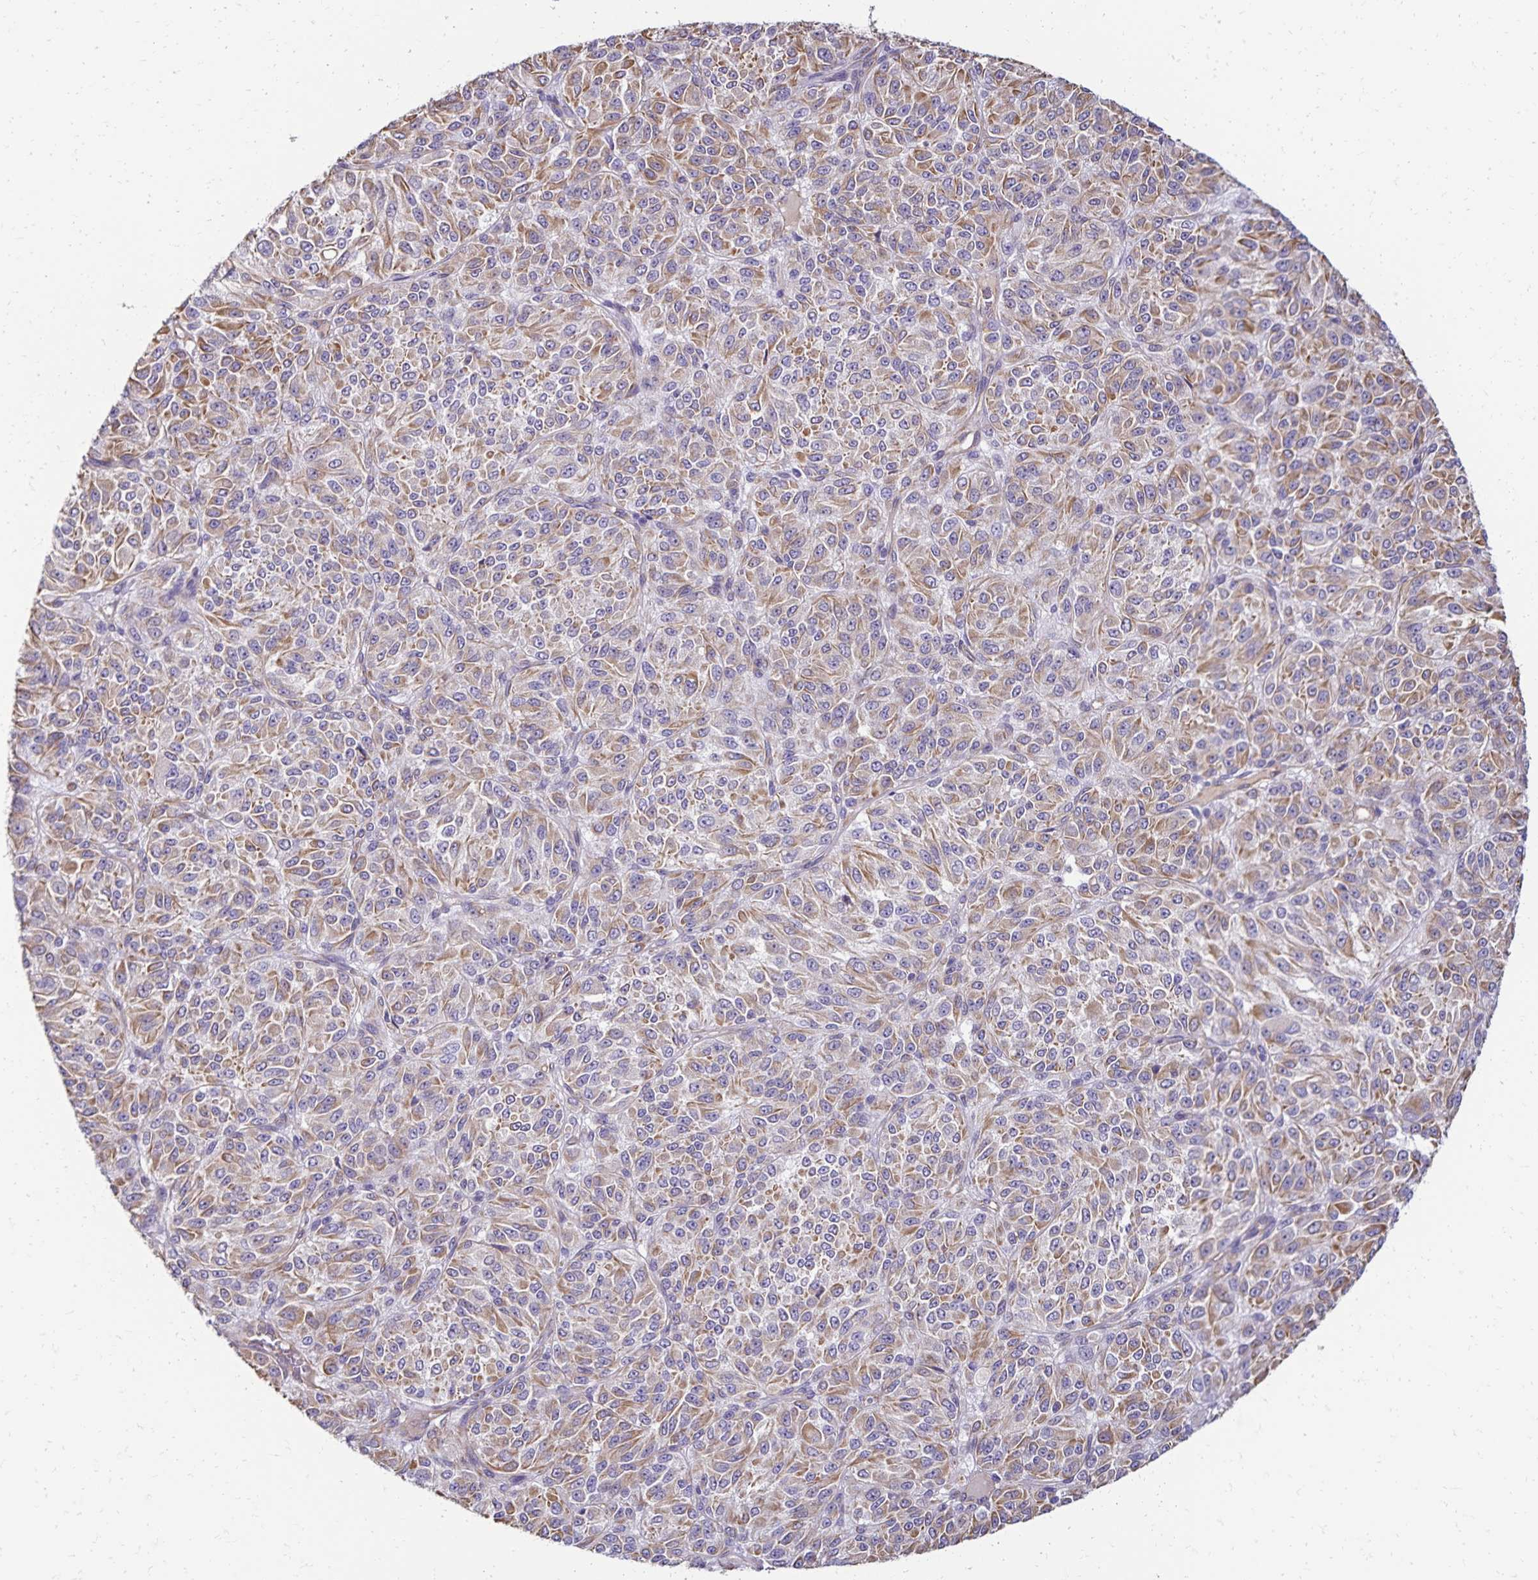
{"staining": {"intensity": "moderate", "quantity": ">75%", "location": "cytoplasmic/membranous"}, "tissue": "melanoma", "cell_type": "Tumor cells", "image_type": "cancer", "snomed": [{"axis": "morphology", "description": "Malignant melanoma, Metastatic site"}, {"axis": "topography", "description": "Brain"}], "caption": "Malignant melanoma (metastatic site) stained with IHC displays moderate cytoplasmic/membranous expression in approximately >75% of tumor cells.", "gene": "TRPV6", "patient": {"sex": "female", "age": 56}}